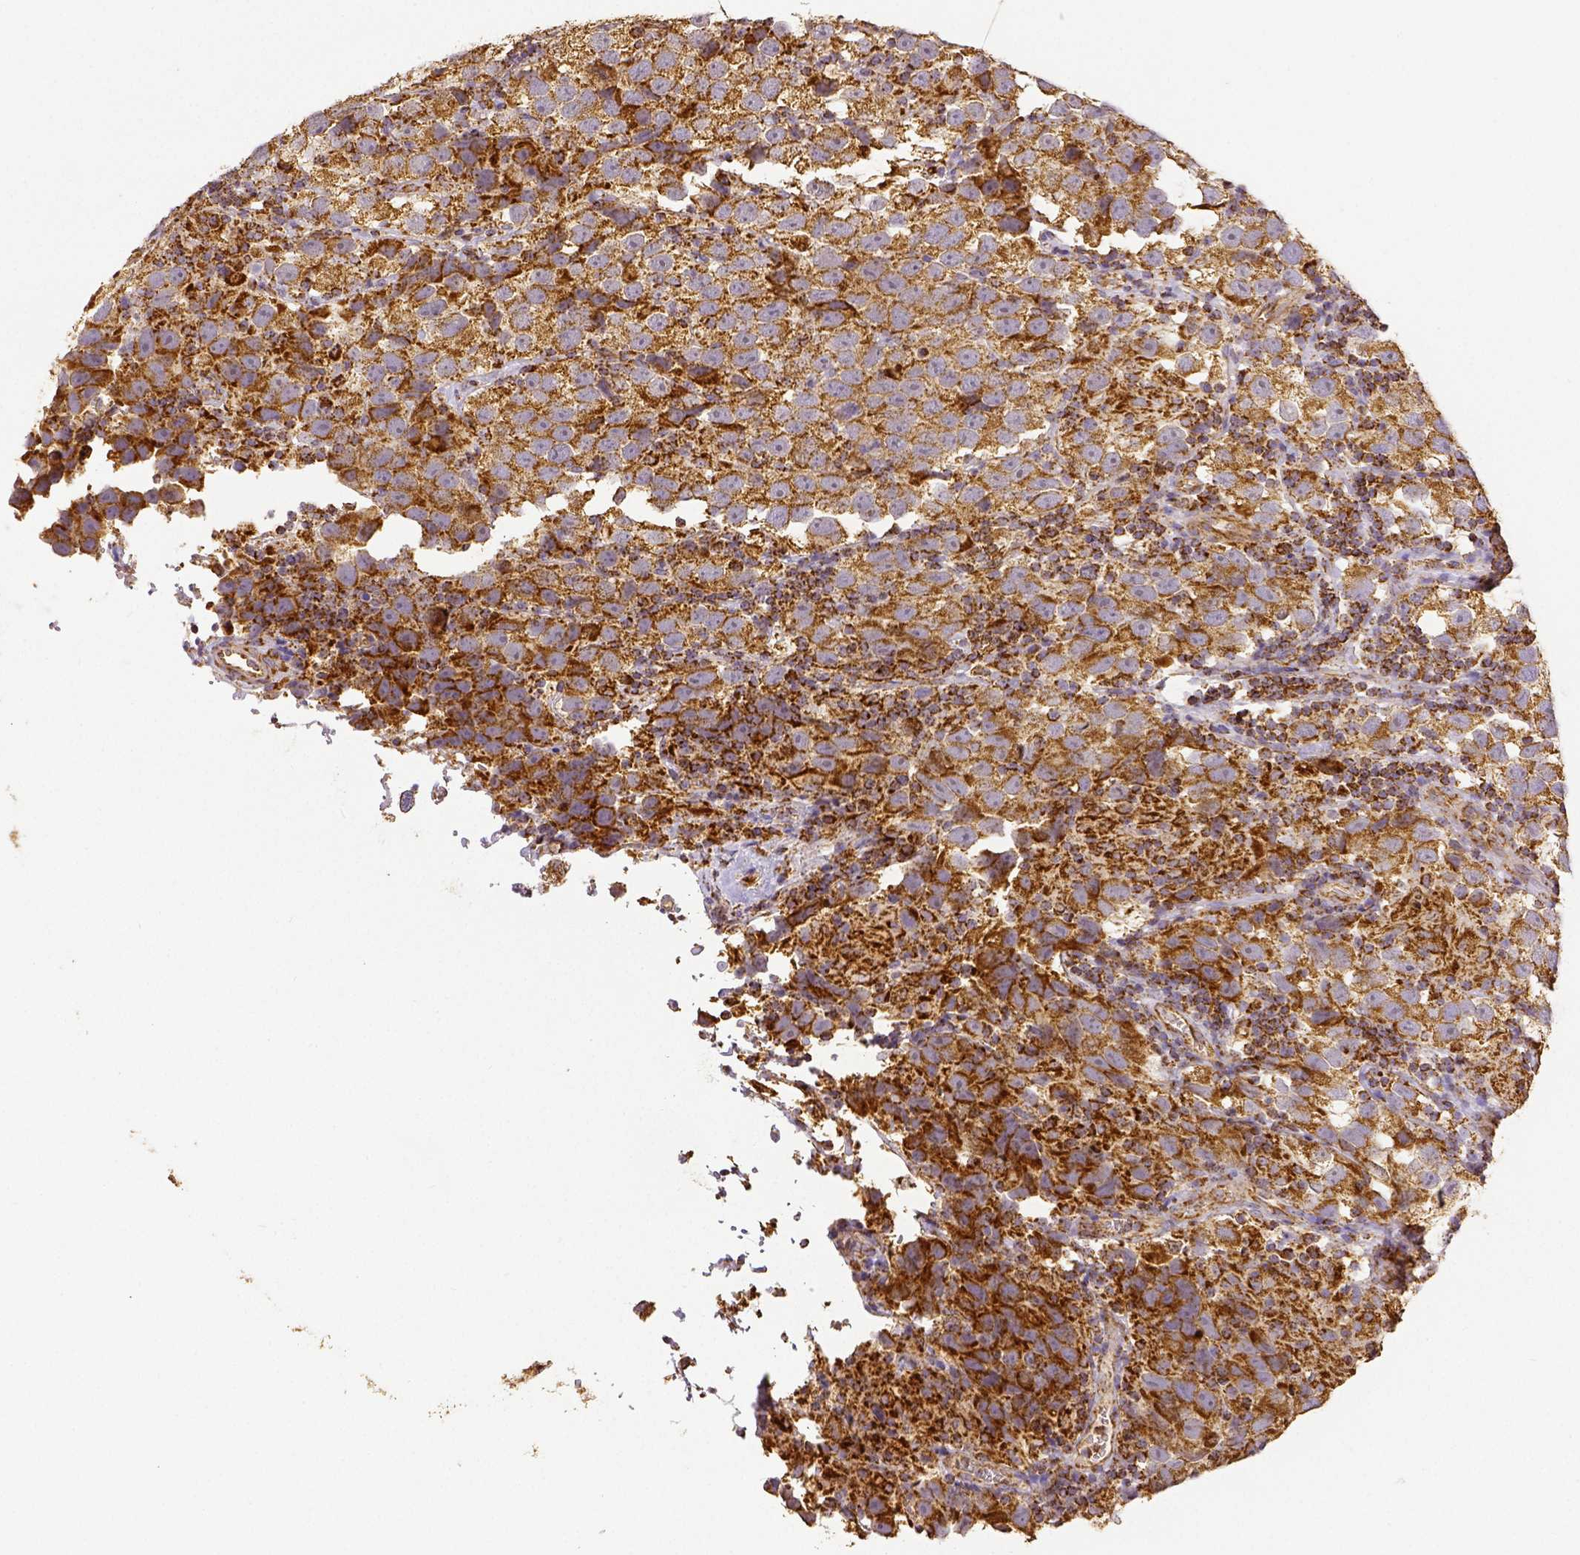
{"staining": {"intensity": "strong", "quantity": ">75%", "location": "cytoplasmic/membranous"}, "tissue": "testis cancer", "cell_type": "Tumor cells", "image_type": "cancer", "snomed": [{"axis": "morphology", "description": "Seminoma, NOS"}, {"axis": "topography", "description": "Testis"}], "caption": "Human testis cancer (seminoma) stained with a brown dye exhibits strong cytoplasmic/membranous positive positivity in about >75% of tumor cells.", "gene": "SDHB", "patient": {"sex": "male", "age": 26}}